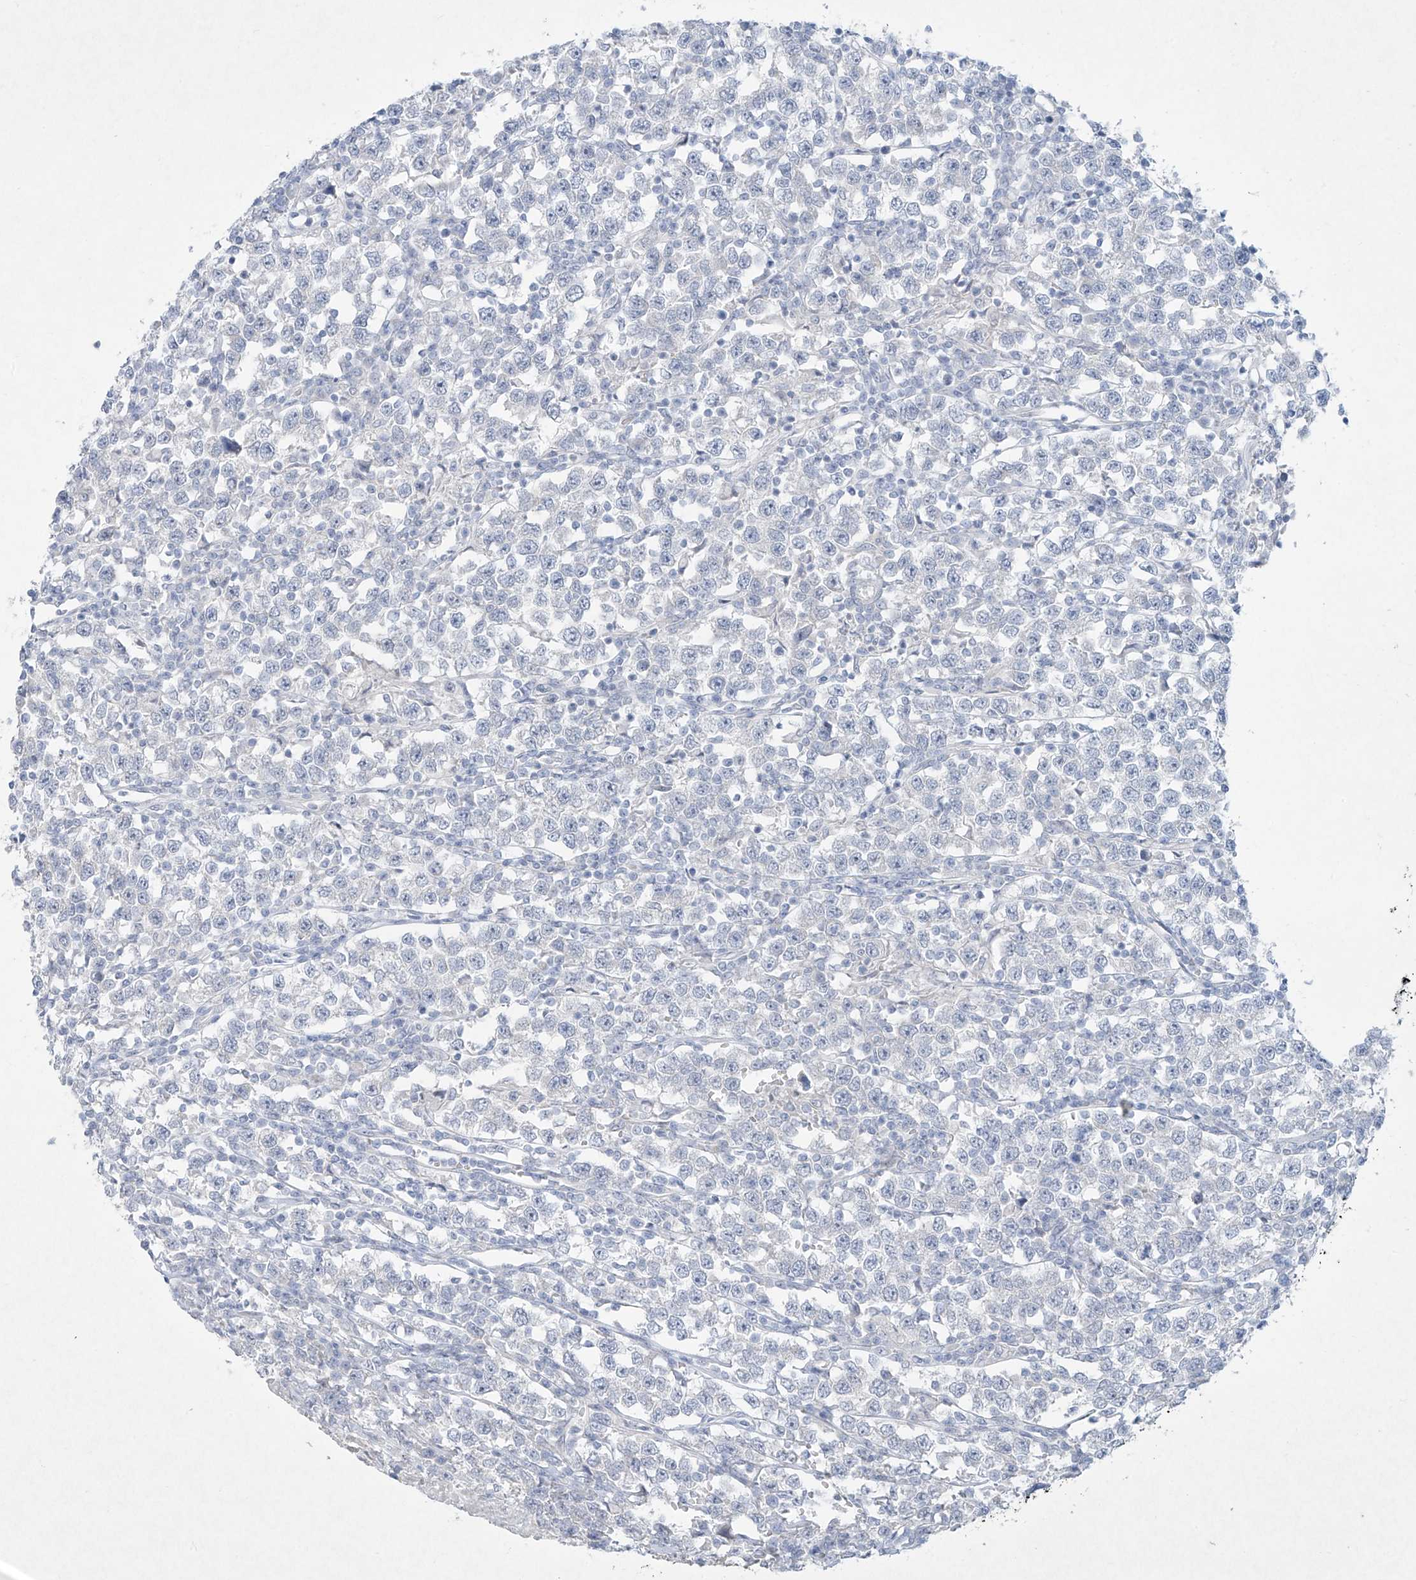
{"staining": {"intensity": "negative", "quantity": "none", "location": "none"}, "tissue": "testis cancer", "cell_type": "Tumor cells", "image_type": "cancer", "snomed": [{"axis": "morphology", "description": "Normal tissue, NOS"}, {"axis": "morphology", "description": "Seminoma, NOS"}, {"axis": "topography", "description": "Testis"}], "caption": "Human testis cancer stained for a protein using immunohistochemistry (IHC) demonstrates no staining in tumor cells.", "gene": "PAX6", "patient": {"sex": "male", "age": 43}}